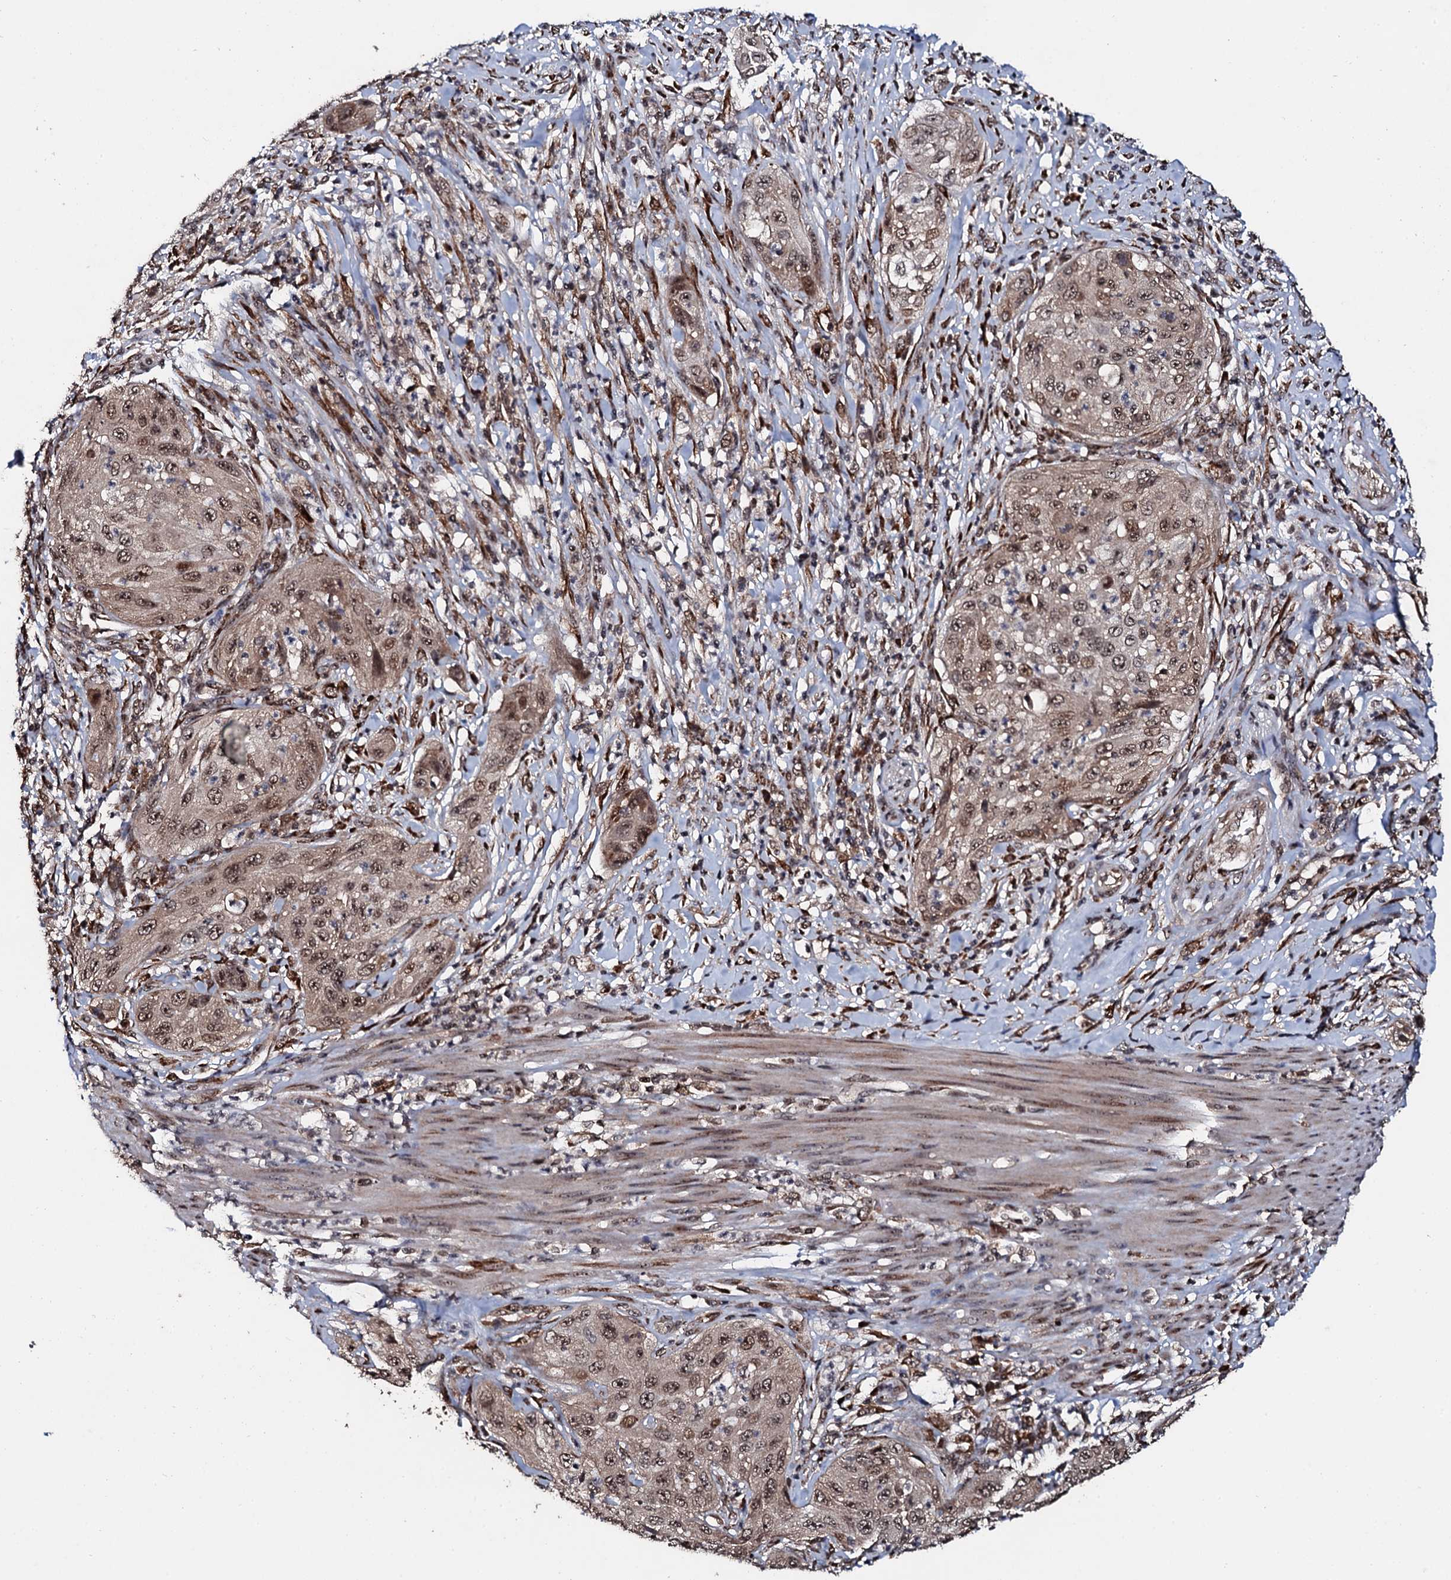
{"staining": {"intensity": "moderate", "quantity": ">75%", "location": "cytoplasmic/membranous,nuclear"}, "tissue": "cervical cancer", "cell_type": "Tumor cells", "image_type": "cancer", "snomed": [{"axis": "morphology", "description": "Squamous cell carcinoma, NOS"}, {"axis": "topography", "description": "Cervix"}], "caption": "DAB immunohistochemical staining of human cervical cancer shows moderate cytoplasmic/membranous and nuclear protein expression in approximately >75% of tumor cells.", "gene": "FAM111A", "patient": {"sex": "female", "age": 42}}